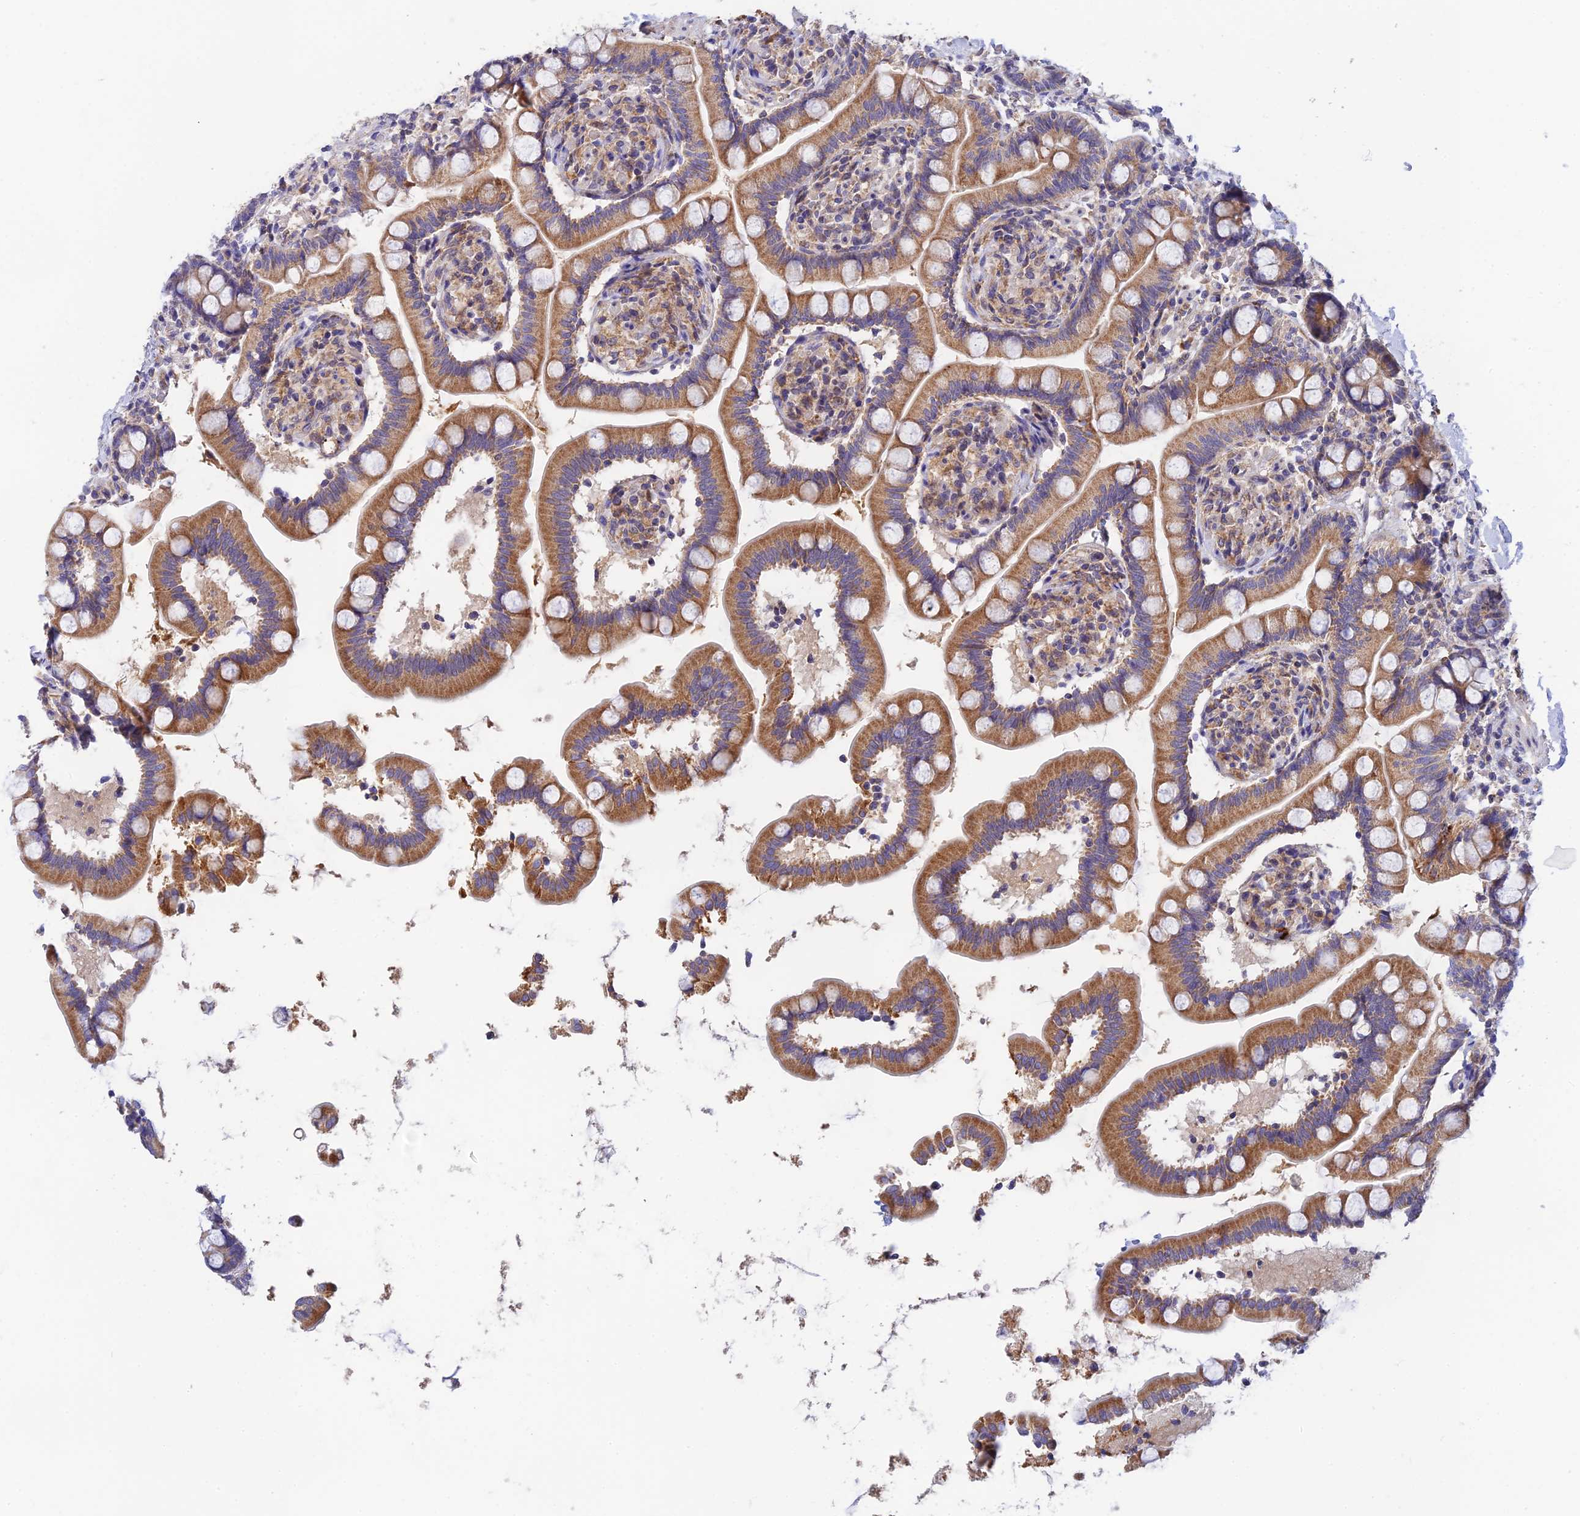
{"staining": {"intensity": "moderate", "quantity": ">75%", "location": "cytoplasmic/membranous"}, "tissue": "small intestine", "cell_type": "Glandular cells", "image_type": "normal", "snomed": [{"axis": "morphology", "description": "Normal tissue, NOS"}, {"axis": "topography", "description": "Small intestine"}], "caption": "Brown immunohistochemical staining in unremarkable small intestine exhibits moderate cytoplasmic/membranous staining in approximately >75% of glandular cells.", "gene": "RANBP6", "patient": {"sex": "female", "age": 64}}